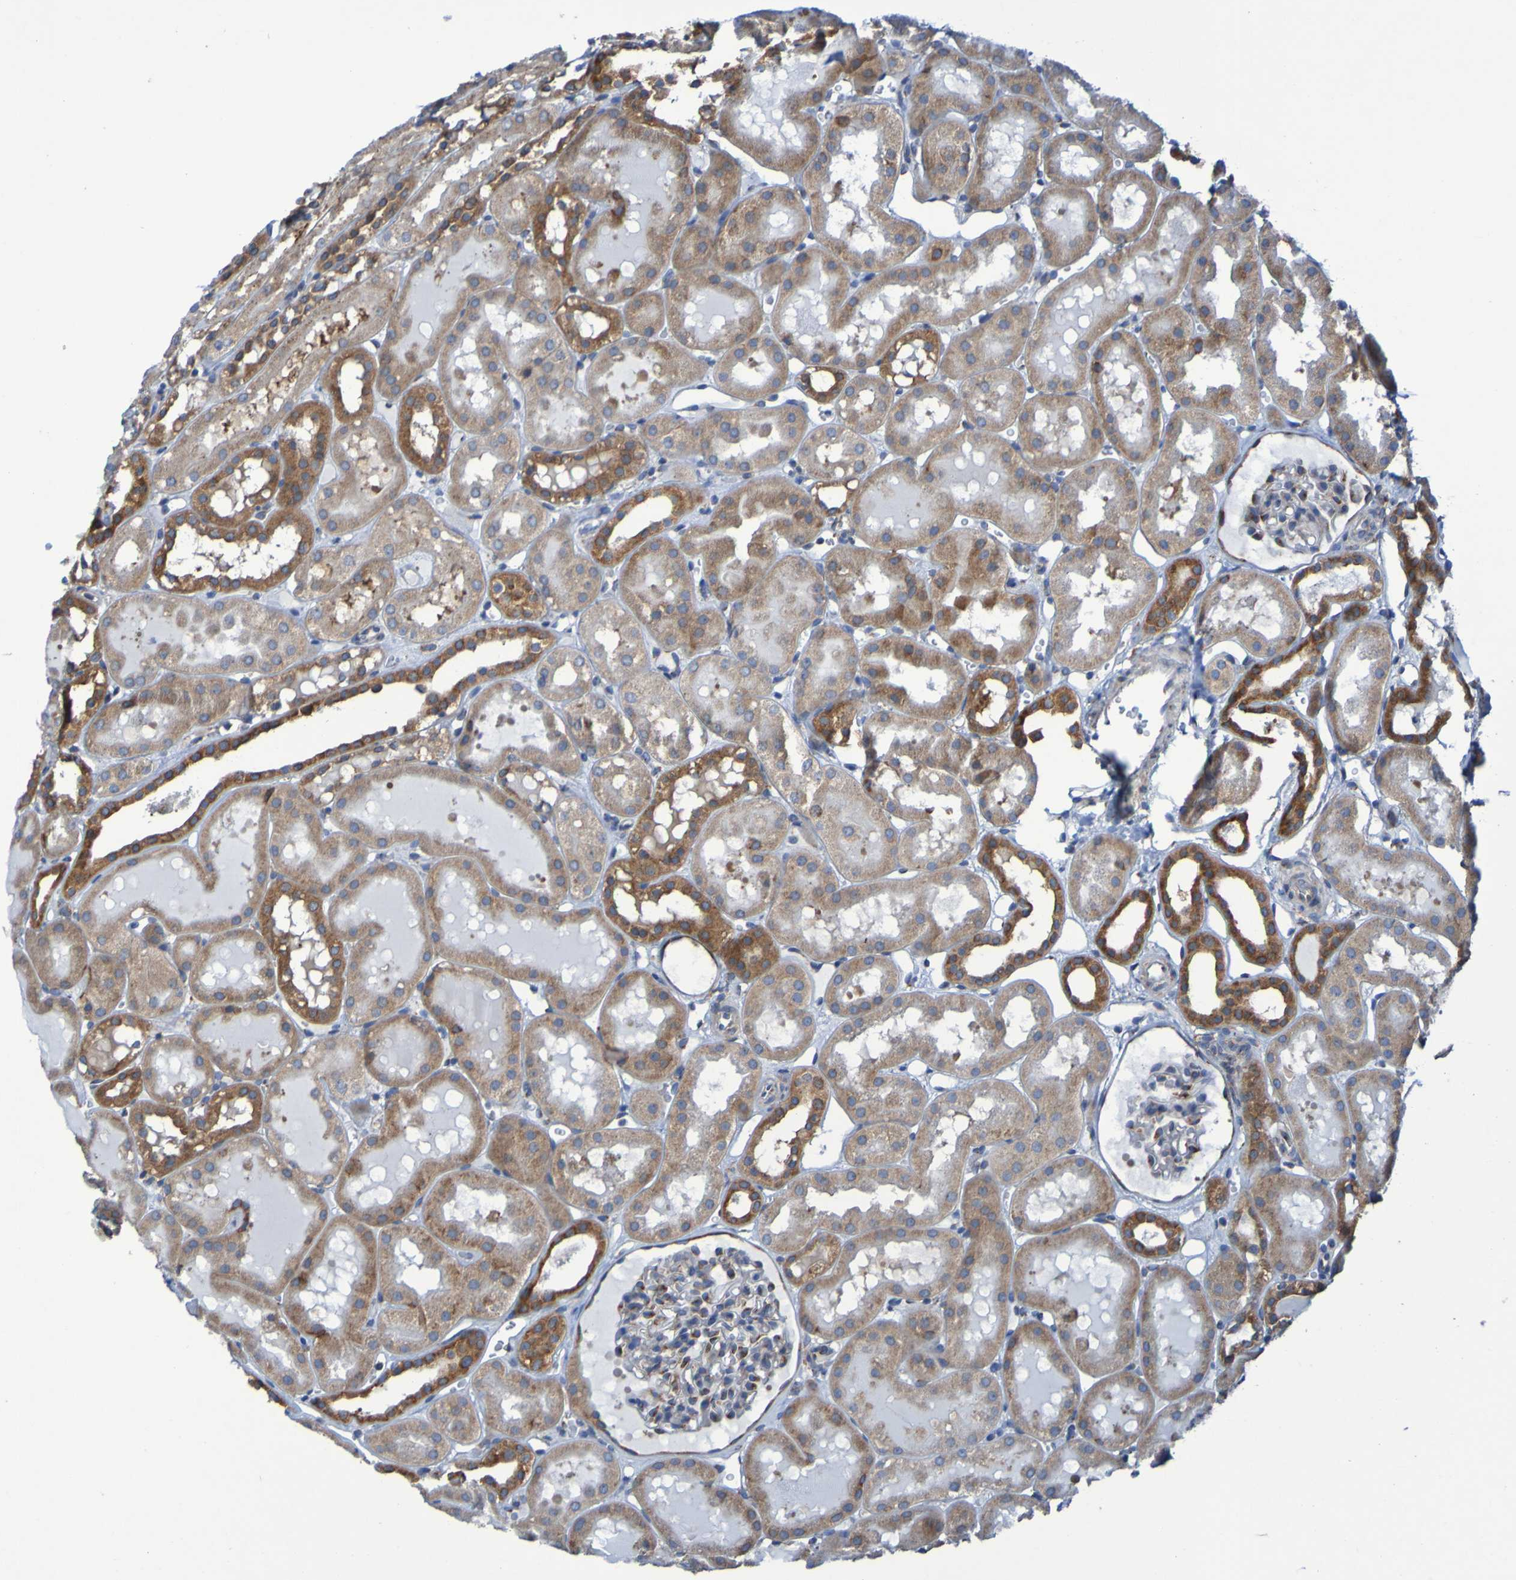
{"staining": {"intensity": "negative", "quantity": "none", "location": "none"}, "tissue": "kidney", "cell_type": "Cells in glomeruli", "image_type": "normal", "snomed": [{"axis": "morphology", "description": "Normal tissue, NOS"}, {"axis": "topography", "description": "Kidney"}, {"axis": "topography", "description": "Urinary bladder"}], "caption": "The photomicrograph demonstrates no significant staining in cells in glomeruli of kidney.", "gene": "FKBP3", "patient": {"sex": "male", "age": 16}}